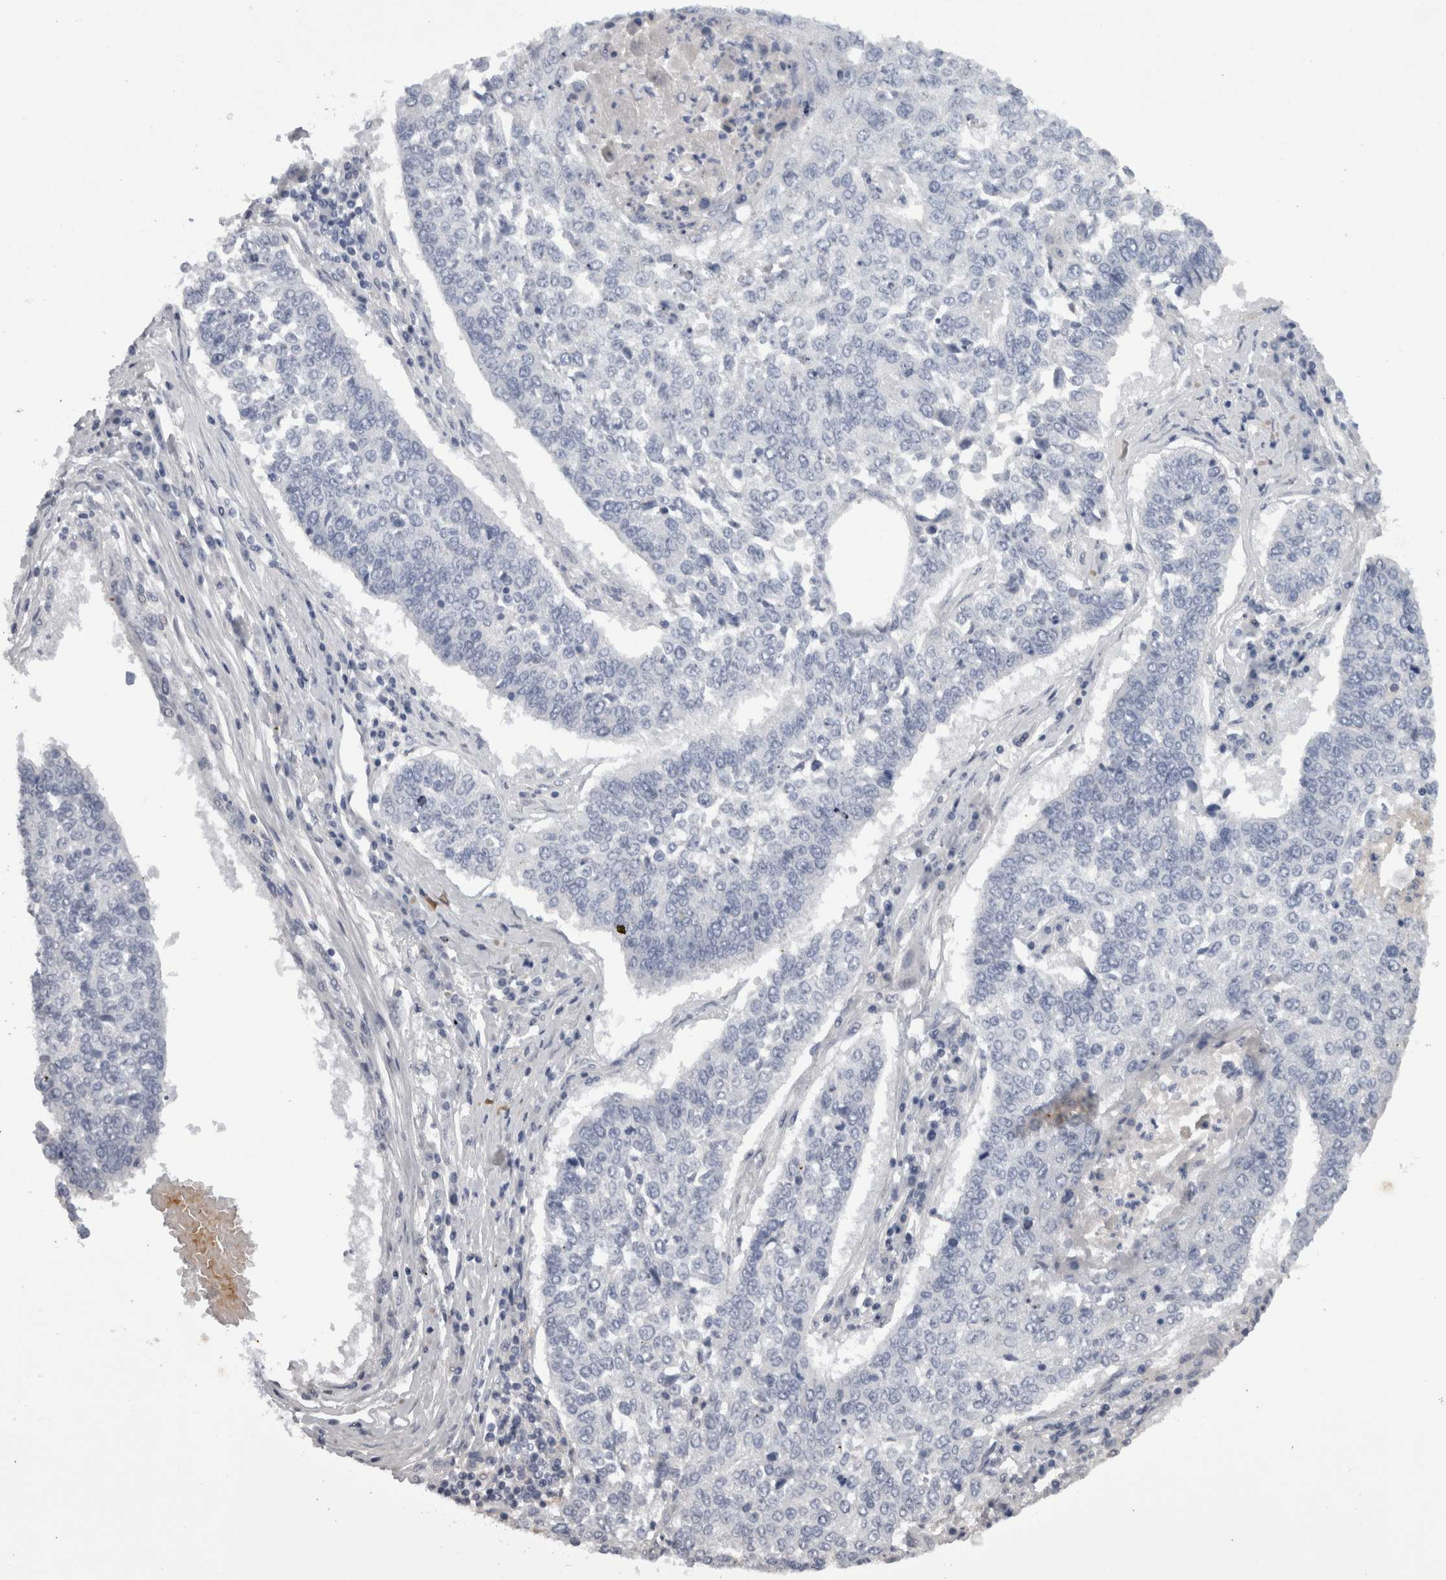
{"staining": {"intensity": "negative", "quantity": "none", "location": "none"}, "tissue": "lung cancer", "cell_type": "Tumor cells", "image_type": "cancer", "snomed": [{"axis": "morphology", "description": "Normal tissue, NOS"}, {"axis": "morphology", "description": "Squamous cell carcinoma, NOS"}, {"axis": "topography", "description": "Cartilage tissue"}, {"axis": "topography", "description": "Bronchus"}, {"axis": "topography", "description": "Lung"}, {"axis": "topography", "description": "Peripheral nerve tissue"}], "caption": "High magnification brightfield microscopy of lung cancer stained with DAB (brown) and counterstained with hematoxylin (blue): tumor cells show no significant staining. Brightfield microscopy of immunohistochemistry stained with DAB (3,3'-diaminobenzidine) (brown) and hematoxylin (blue), captured at high magnification.", "gene": "CAMK2D", "patient": {"sex": "female", "age": 49}}